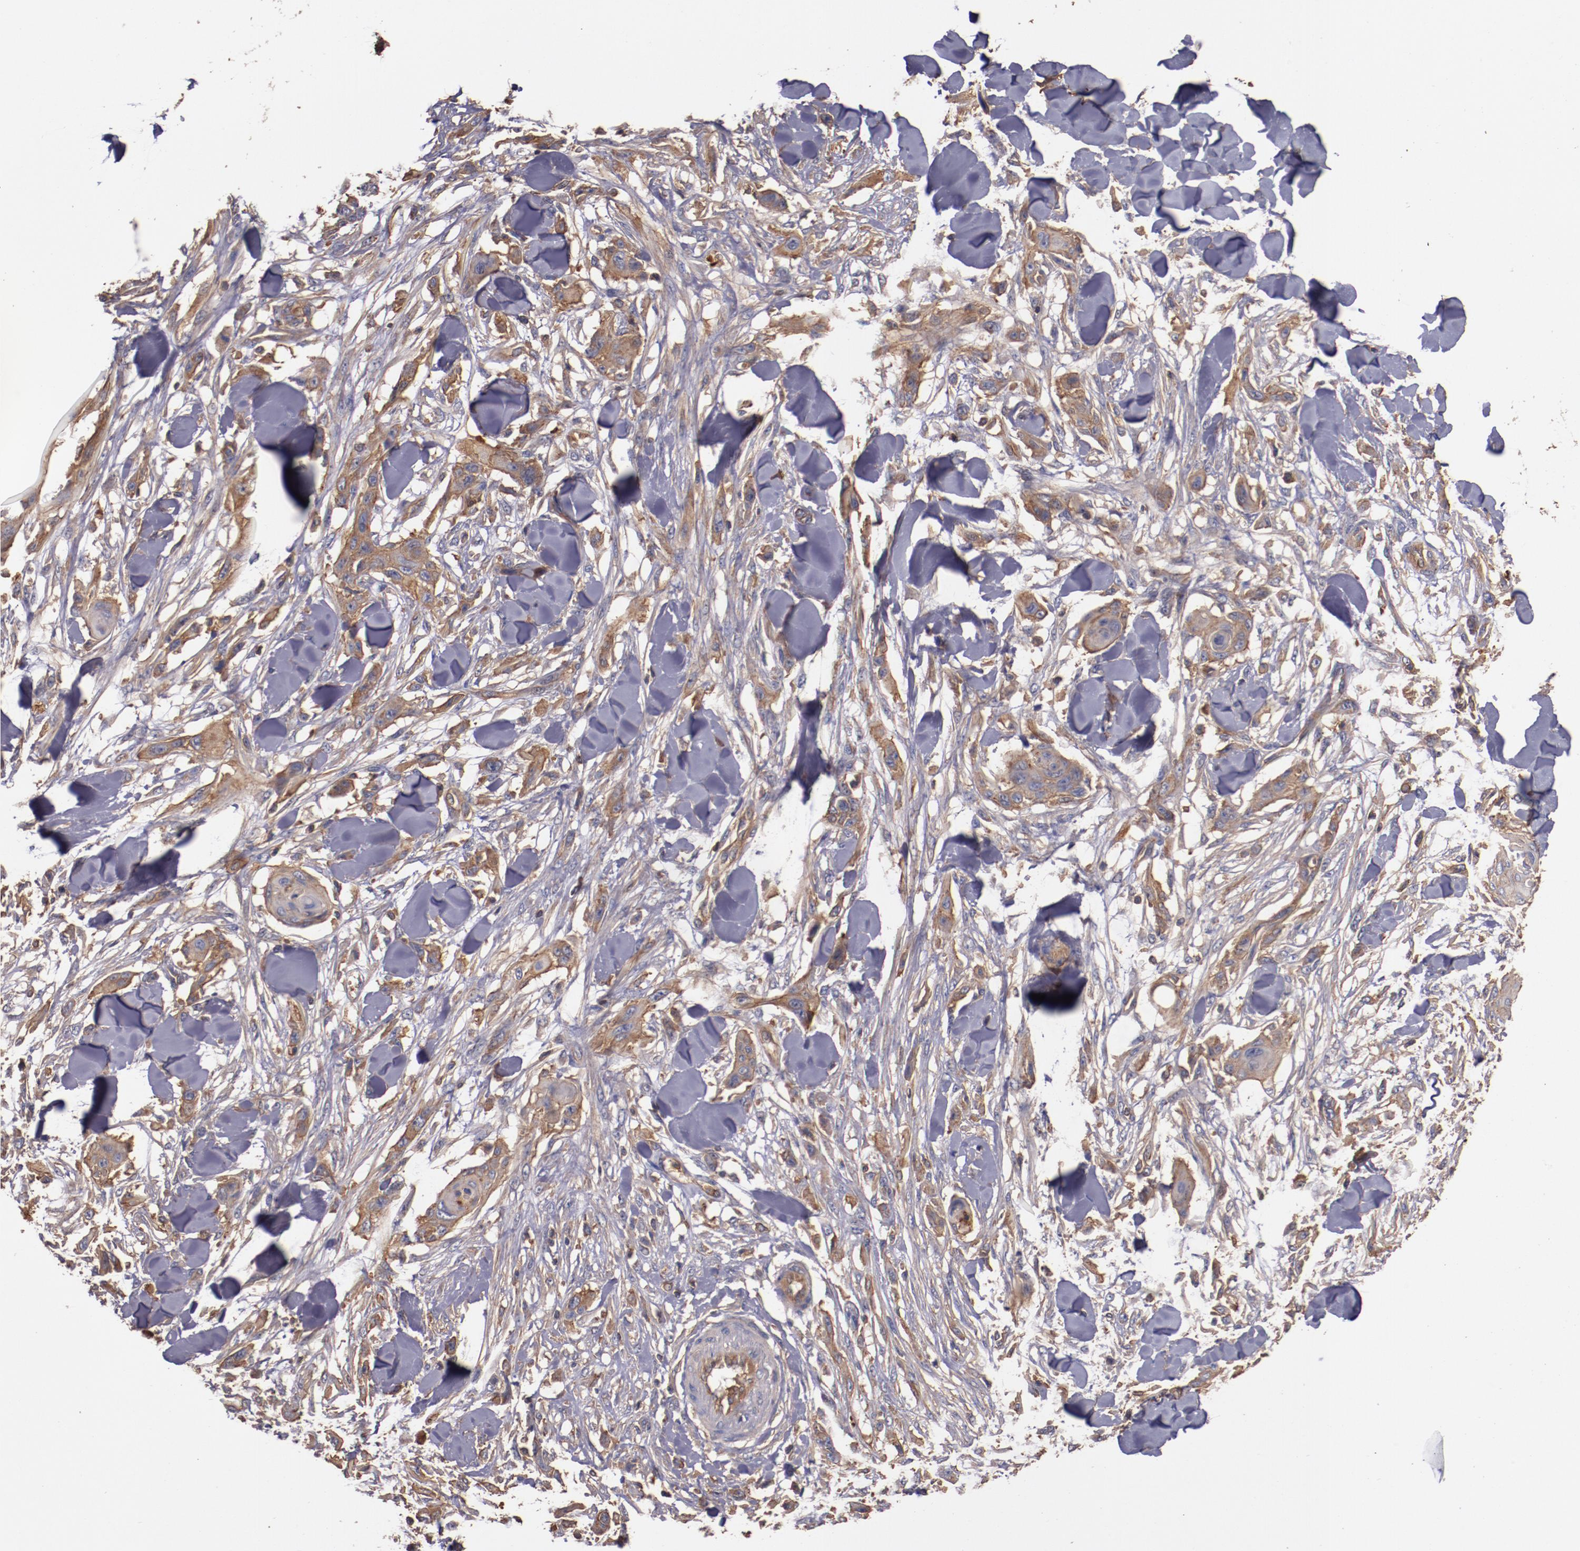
{"staining": {"intensity": "strong", "quantity": ">75%", "location": "cytoplasmic/membranous"}, "tissue": "skin cancer", "cell_type": "Tumor cells", "image_type": "cancer", "snomed": [{"axis": "morphology", "description": "Squamous cell carcinoma, NOS"}, {"axis": "topography", "description": "Skin"}], "caption": "An IHC image of tumor tissue is shown. Protein staining in brown highlights strong cytoplasmic/membranous positivity in skin squamous cell carcinoma within tumor cells.", "gene": "TMOD3", "patient": {"sex": "female", "age": 59}}